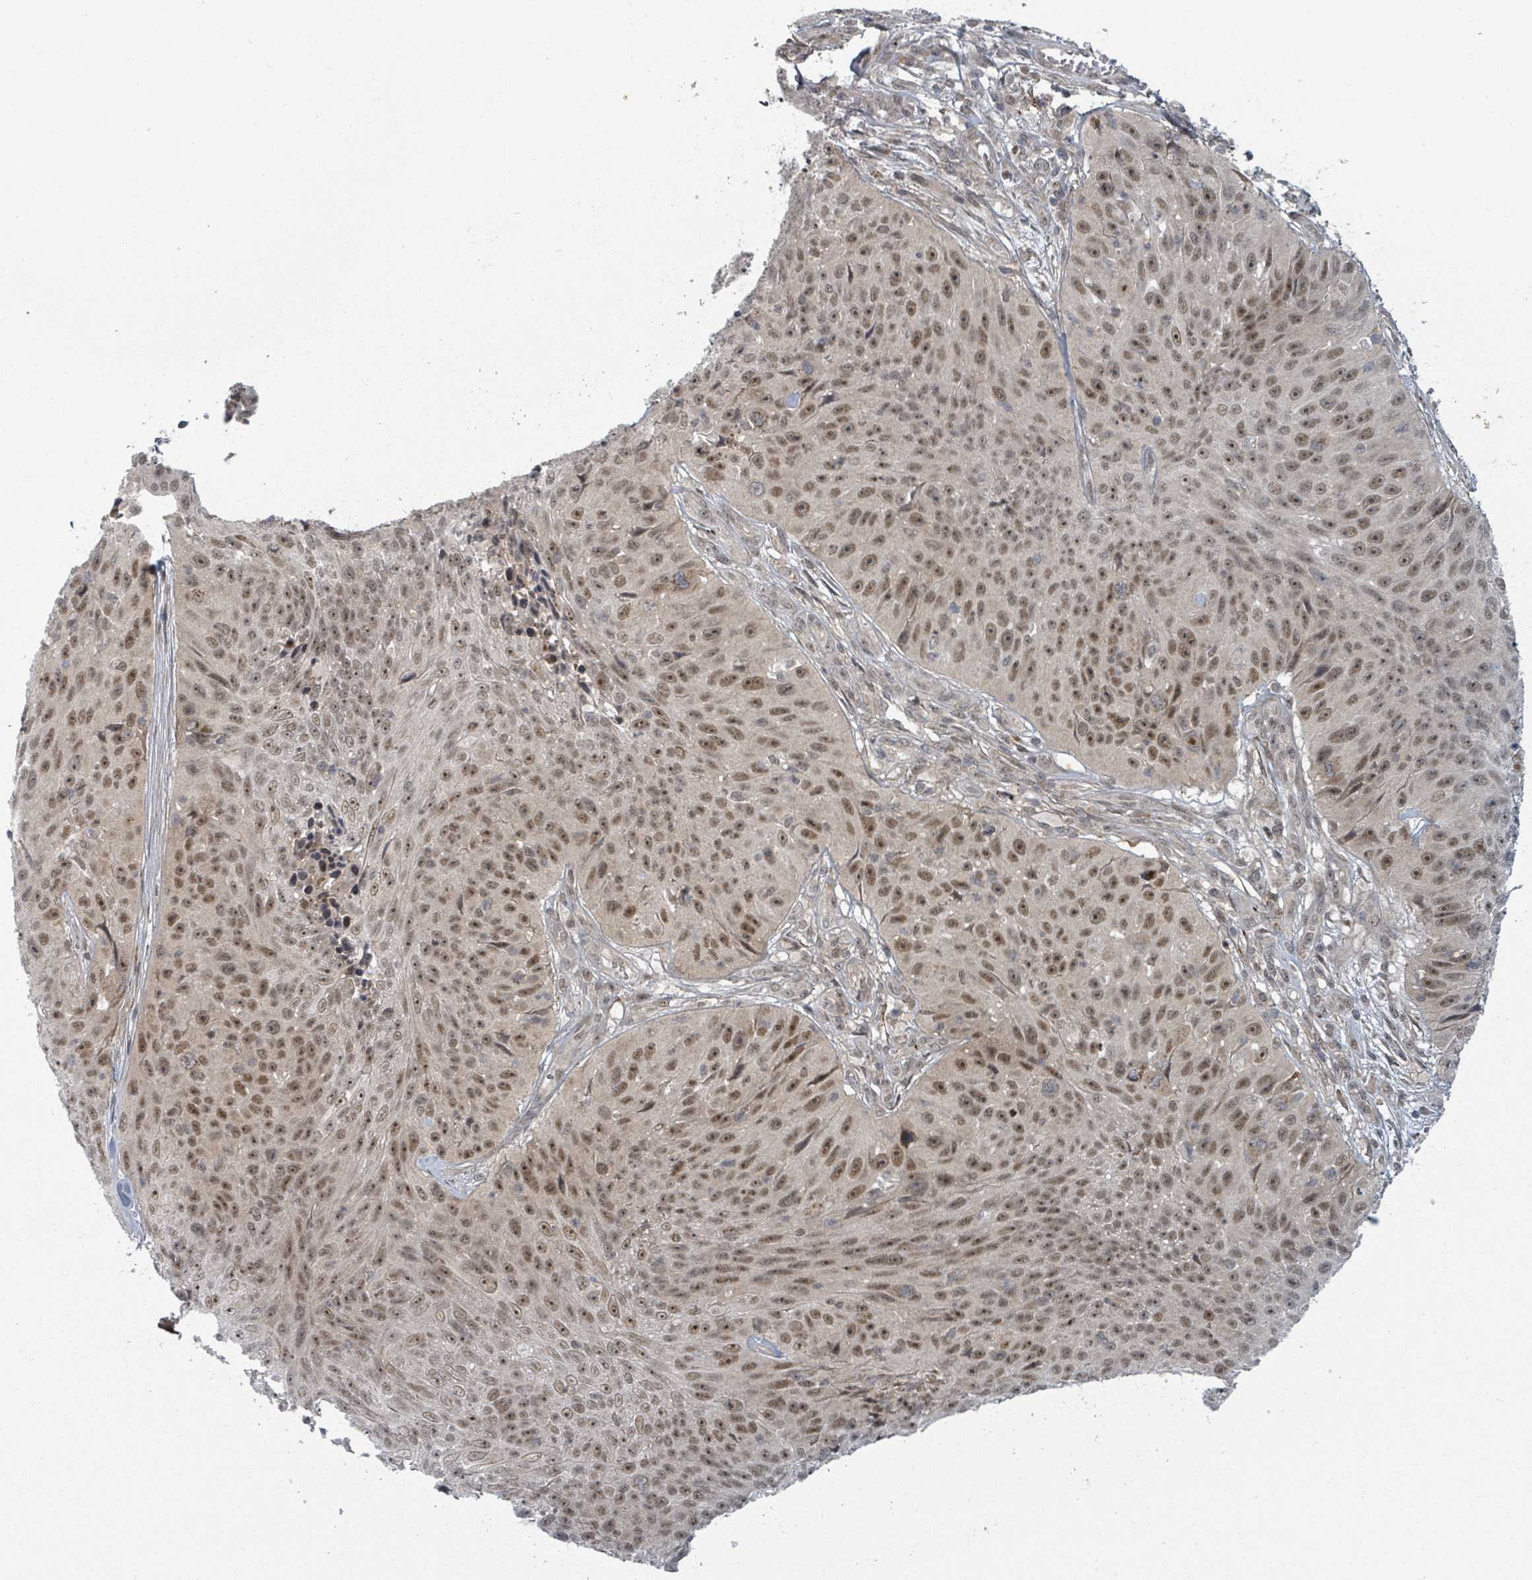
{"staining": {"intensity": "moderate", "quantity": ">75%", "location": "nuclear"}, "tissue": "skin cancer", "cell_type": "Tumor cells", "image_type": "cancer", "snomed": [{"axis": "morphology", "description": "Squamous cell carcinoma, NOS"}, {"axis": "topography", "description": "Skin"}], "caption": "DAB (3,3'-diaminobenzidine) immunohistochemical staining of squamous cell carcinoma (skin) reveals moderate nuclear protein expression in about >75% of tumor cells.", "gene": "GTF3C1", "patient": {"sex": "female", "age": 87}}